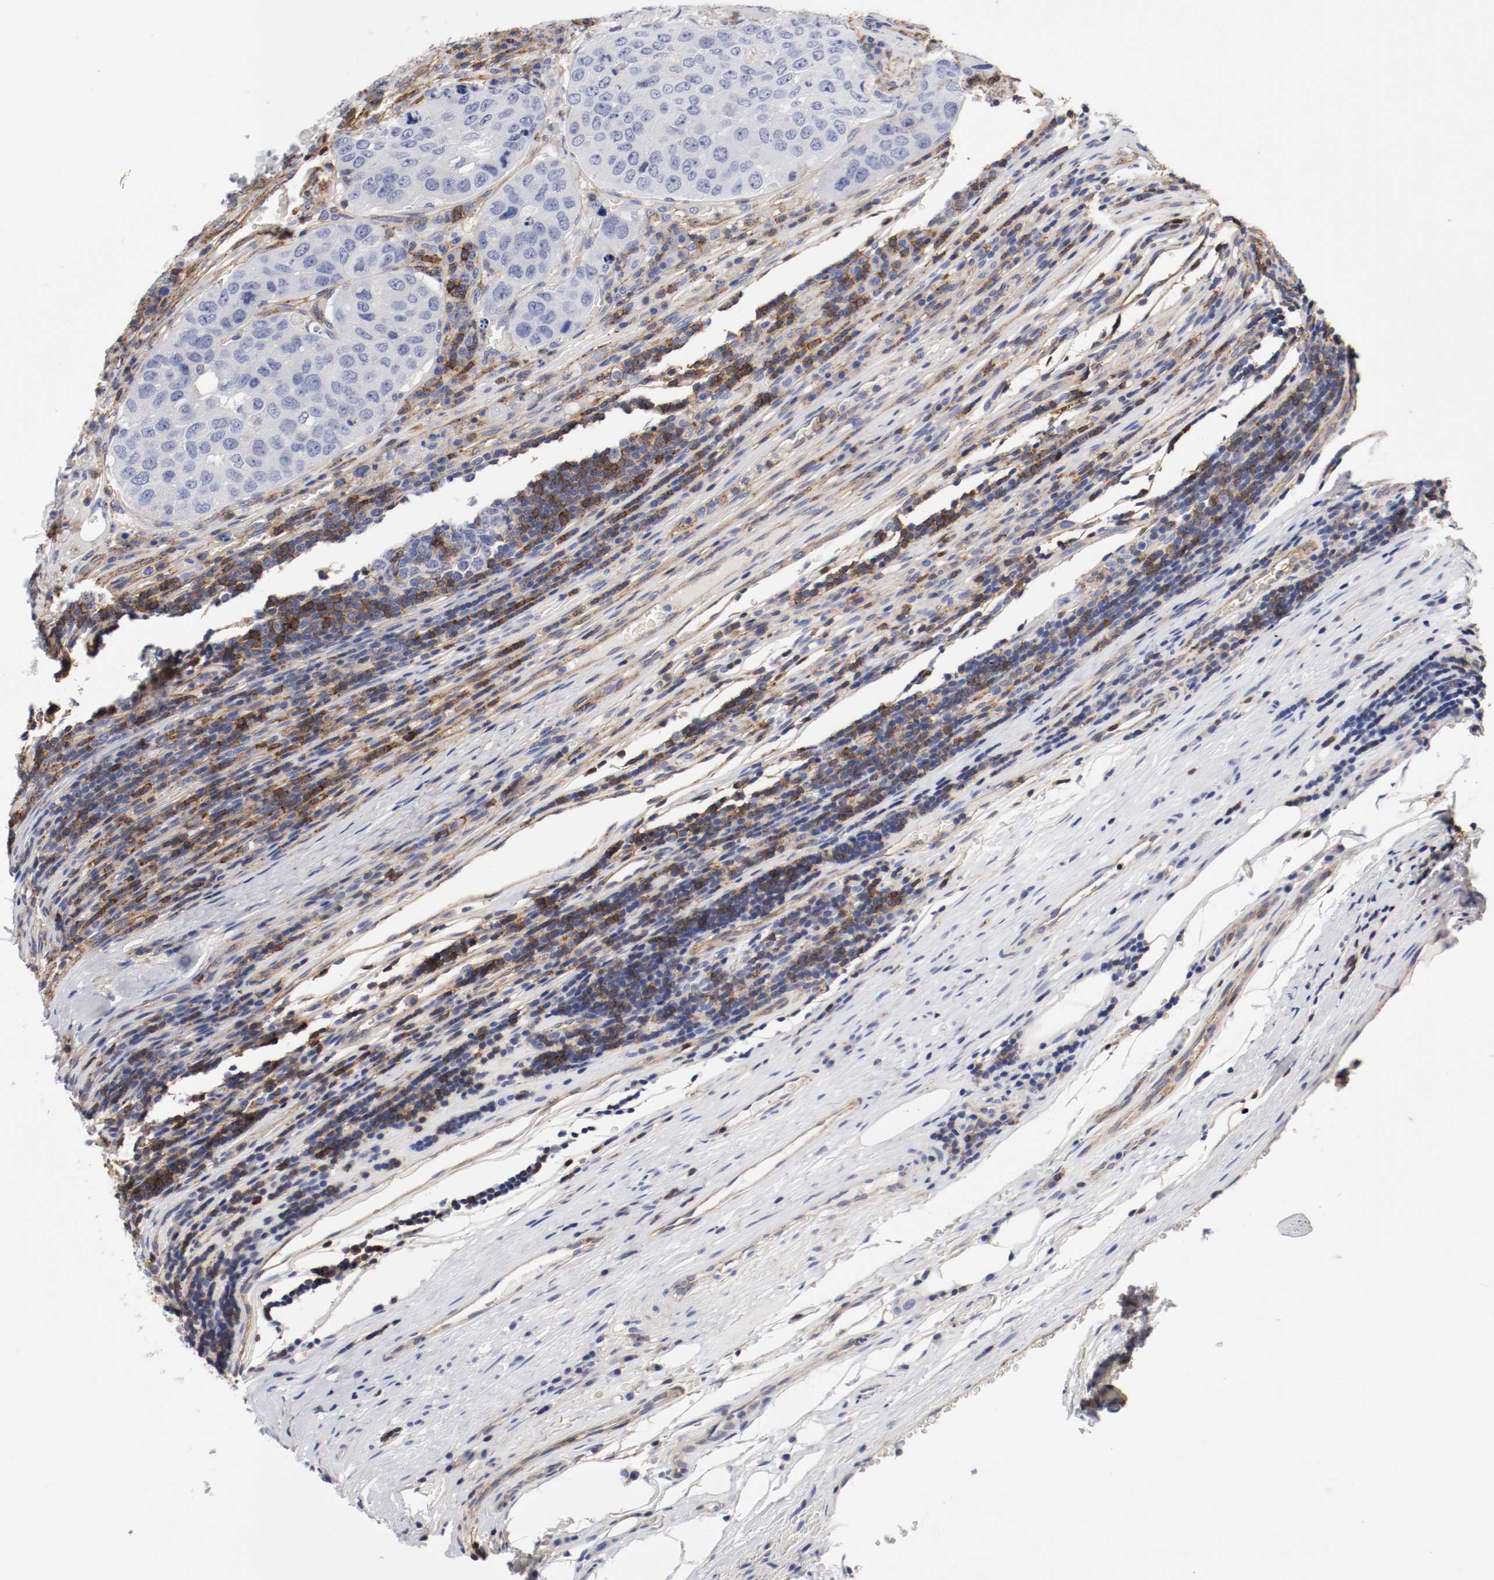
{"staining": {"intensity": "negative", "quantity": "none", "location": "none"}, "tissue": "urothelial cancer", "cell_type": "Tumor cells", "image_type": "cancer", "snomed": [{"axis": "morphology", "description": "Urothelial carcinoma, High grade"}, {"axis": "topography", "description": "Lymph node"}, {"axis": "topography", "description": "Urinary bladder"}], "caption": "DAB immunohistochemical staining of human urothelial cancer exhibits no significant staining in tumor cells.", "gene": "IFITM1", "patient": {"sex": "male", "age": 51}}